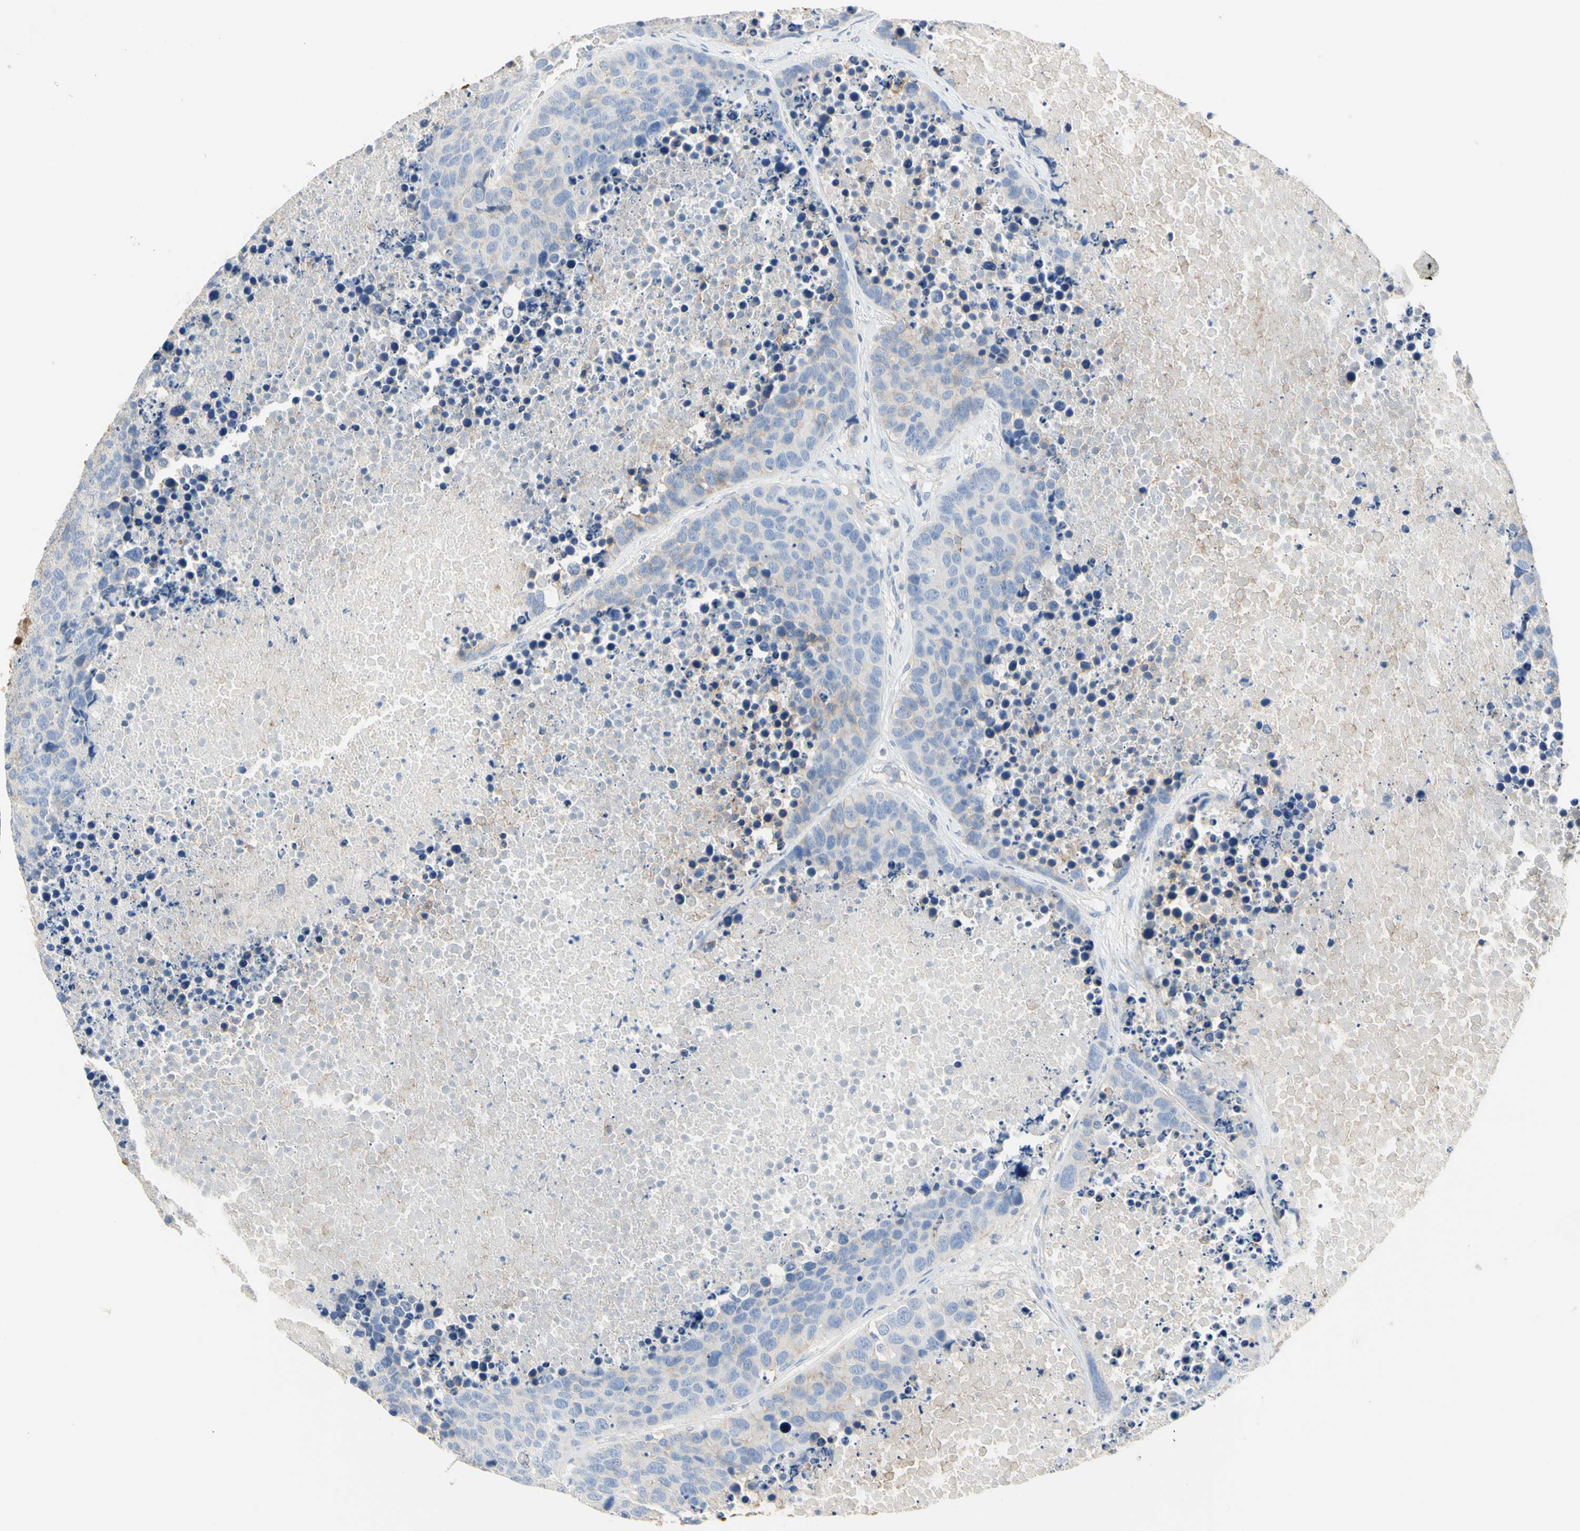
{"staining": {"intensity": "weak", "quantity": "<25%", "location": "cytoplasmic/membranous"}, "tissue": "carcinoid", "cell_type": "Tumor cells", "image_type": "cancer", "snomed": [{"axis": "morphology", "description": "Carcinoid, malignant, NOS"}, {"axis": "topography", "description": "Lung"}], "caption": "There is no significant staining in tumor cells of carcinoid (malignant).", "gene": "NECTIN4", "patient": {"sex": "male", "age": 60}}